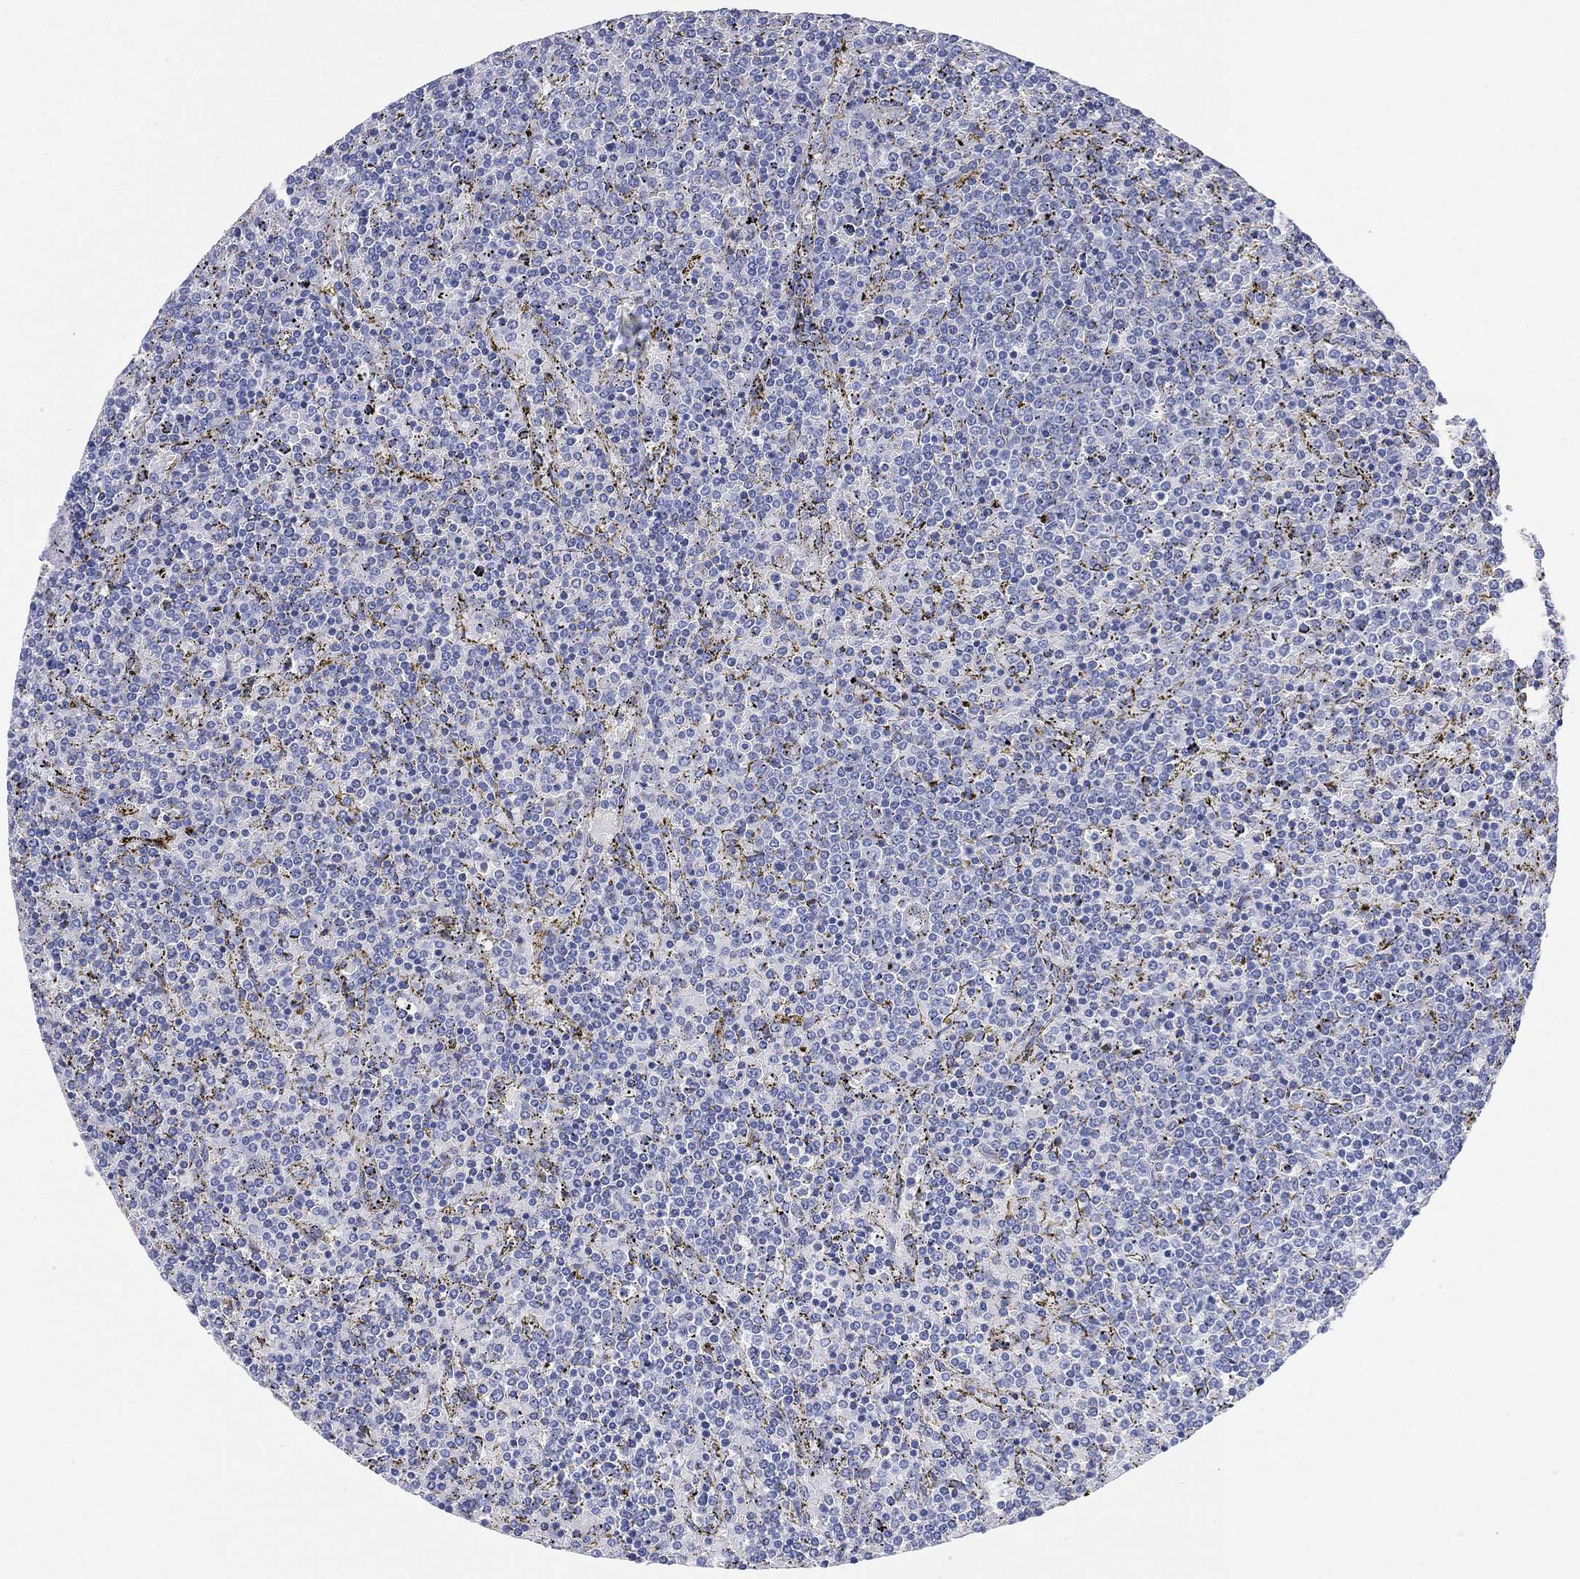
{"staining": {"intensity": "negative", "quantity": "none", "location": "none"}, "tissue": "lymphoma", "cell_type": "Tumor cells", "image_type": "cancer", "snomed": [{"axis": "morphology", "description": "Malignant lymphoma, non-Hodgkin's type, Low grade"}, {"axis": "topography", "description": "Spleen"}], "caption": "High power microscopy photomicrograph of an immunohistochemistry (IHC) image of malignant lymphoma, non-Hodgkin's type (low-grade), revealing no significant positivity in tumor cells. The staining is performed using DAB (3,3'-diaminobenzidine) brown chromogen with nuclei counter-stained in using hematoxylin.", "gene": "FMO1", "patient": {"sex": "female", "age": 77}}